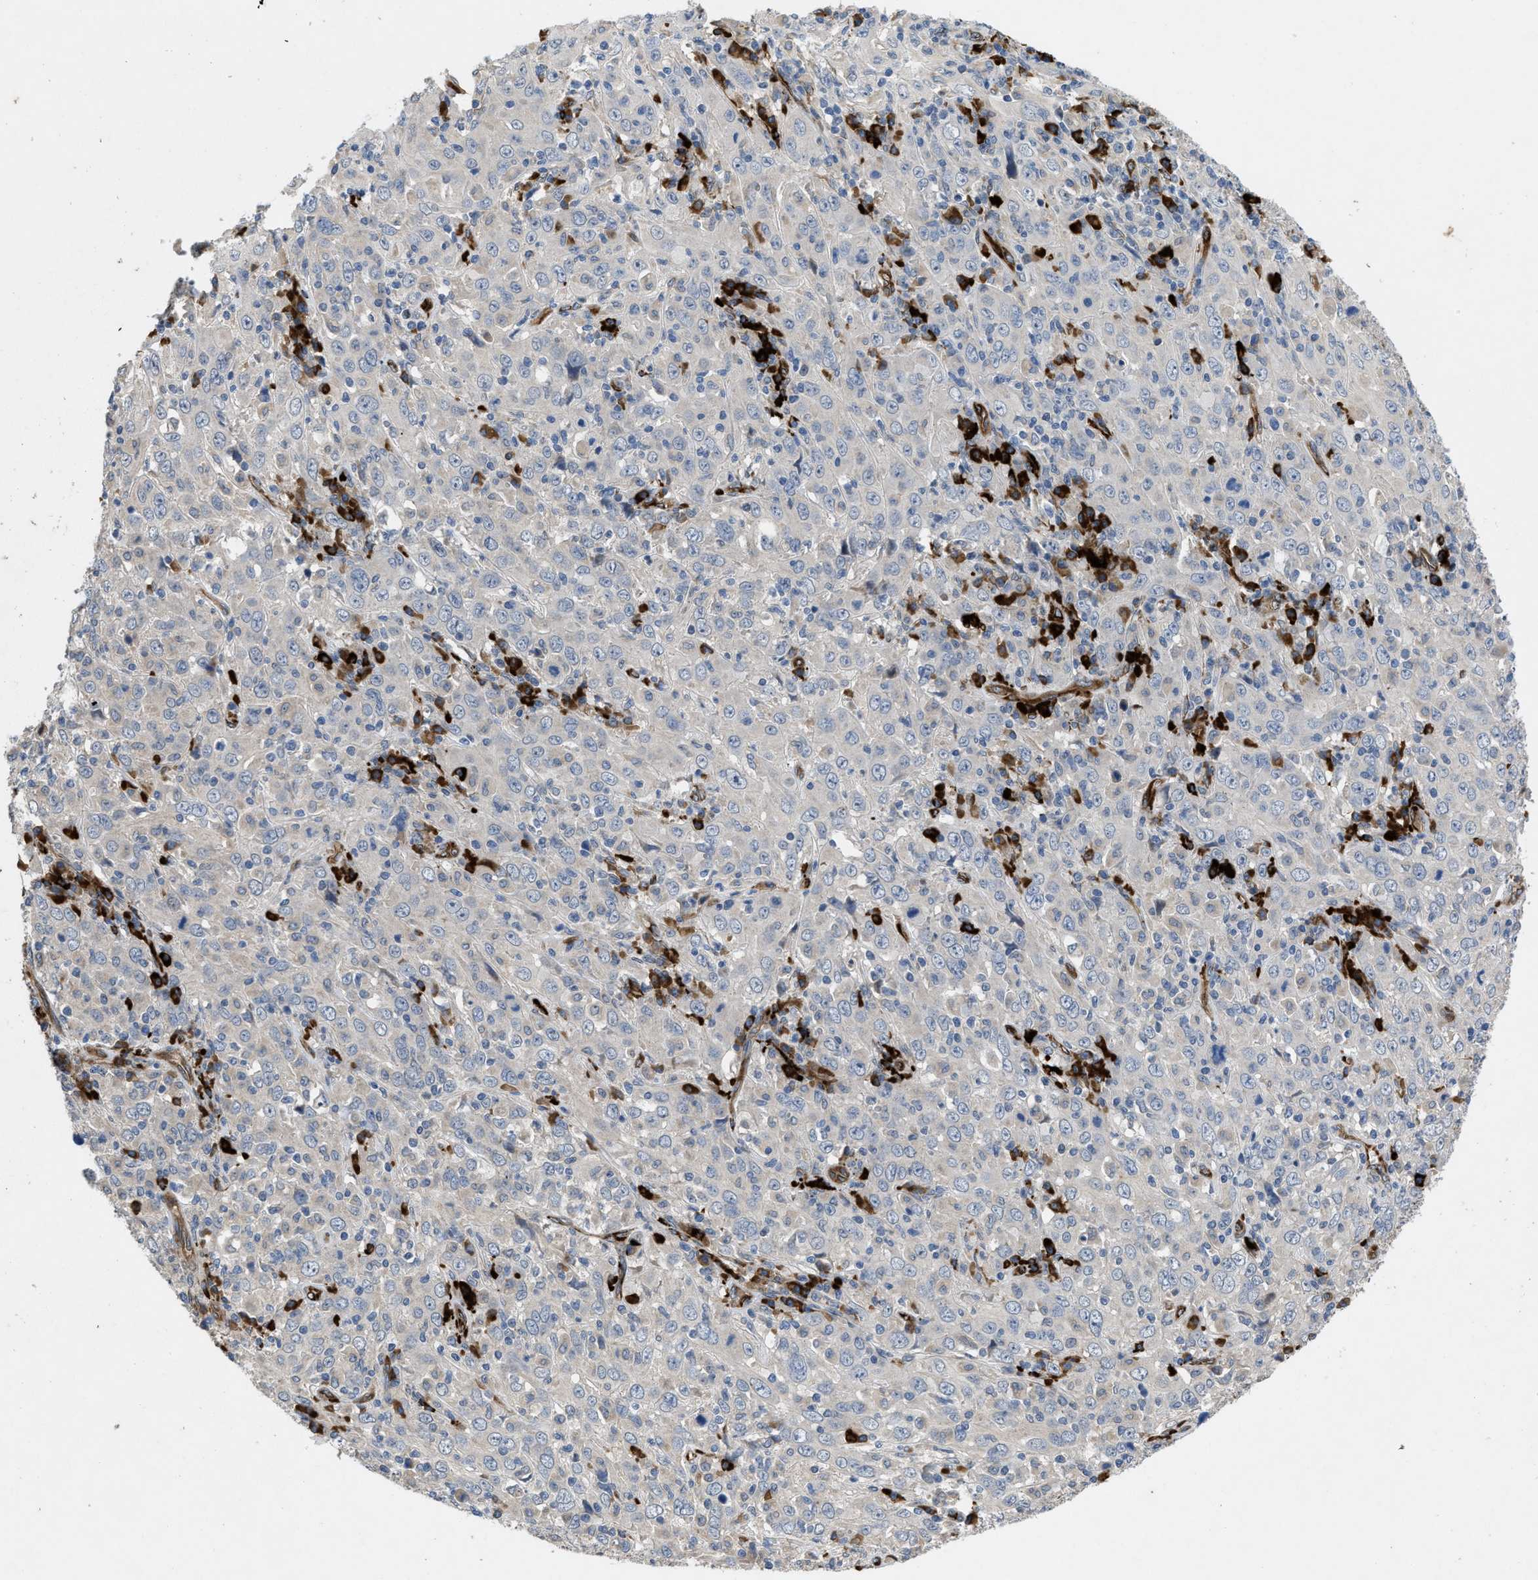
{"staining": {"intensity": "negative", "quantity": "none", "location": "none"}, "tissue": "cervical cancer", "cell_type": "Tumor cells", "image_type": "cancer", "snomed": [{"axis": "morphology", "description": "Squamous cell carcinoma, NOS"}, {"axis": "topography", "description": "Cervix"}], "caption": "DAB (3,3'-diaminobenzidine) immunohistochemical staining of human squamous cell carcinoma (cervical) exhibits no significant expression in tumor cells.", "gene": "HSPA12B", "patient": {"sex": "female", "age": 46}}